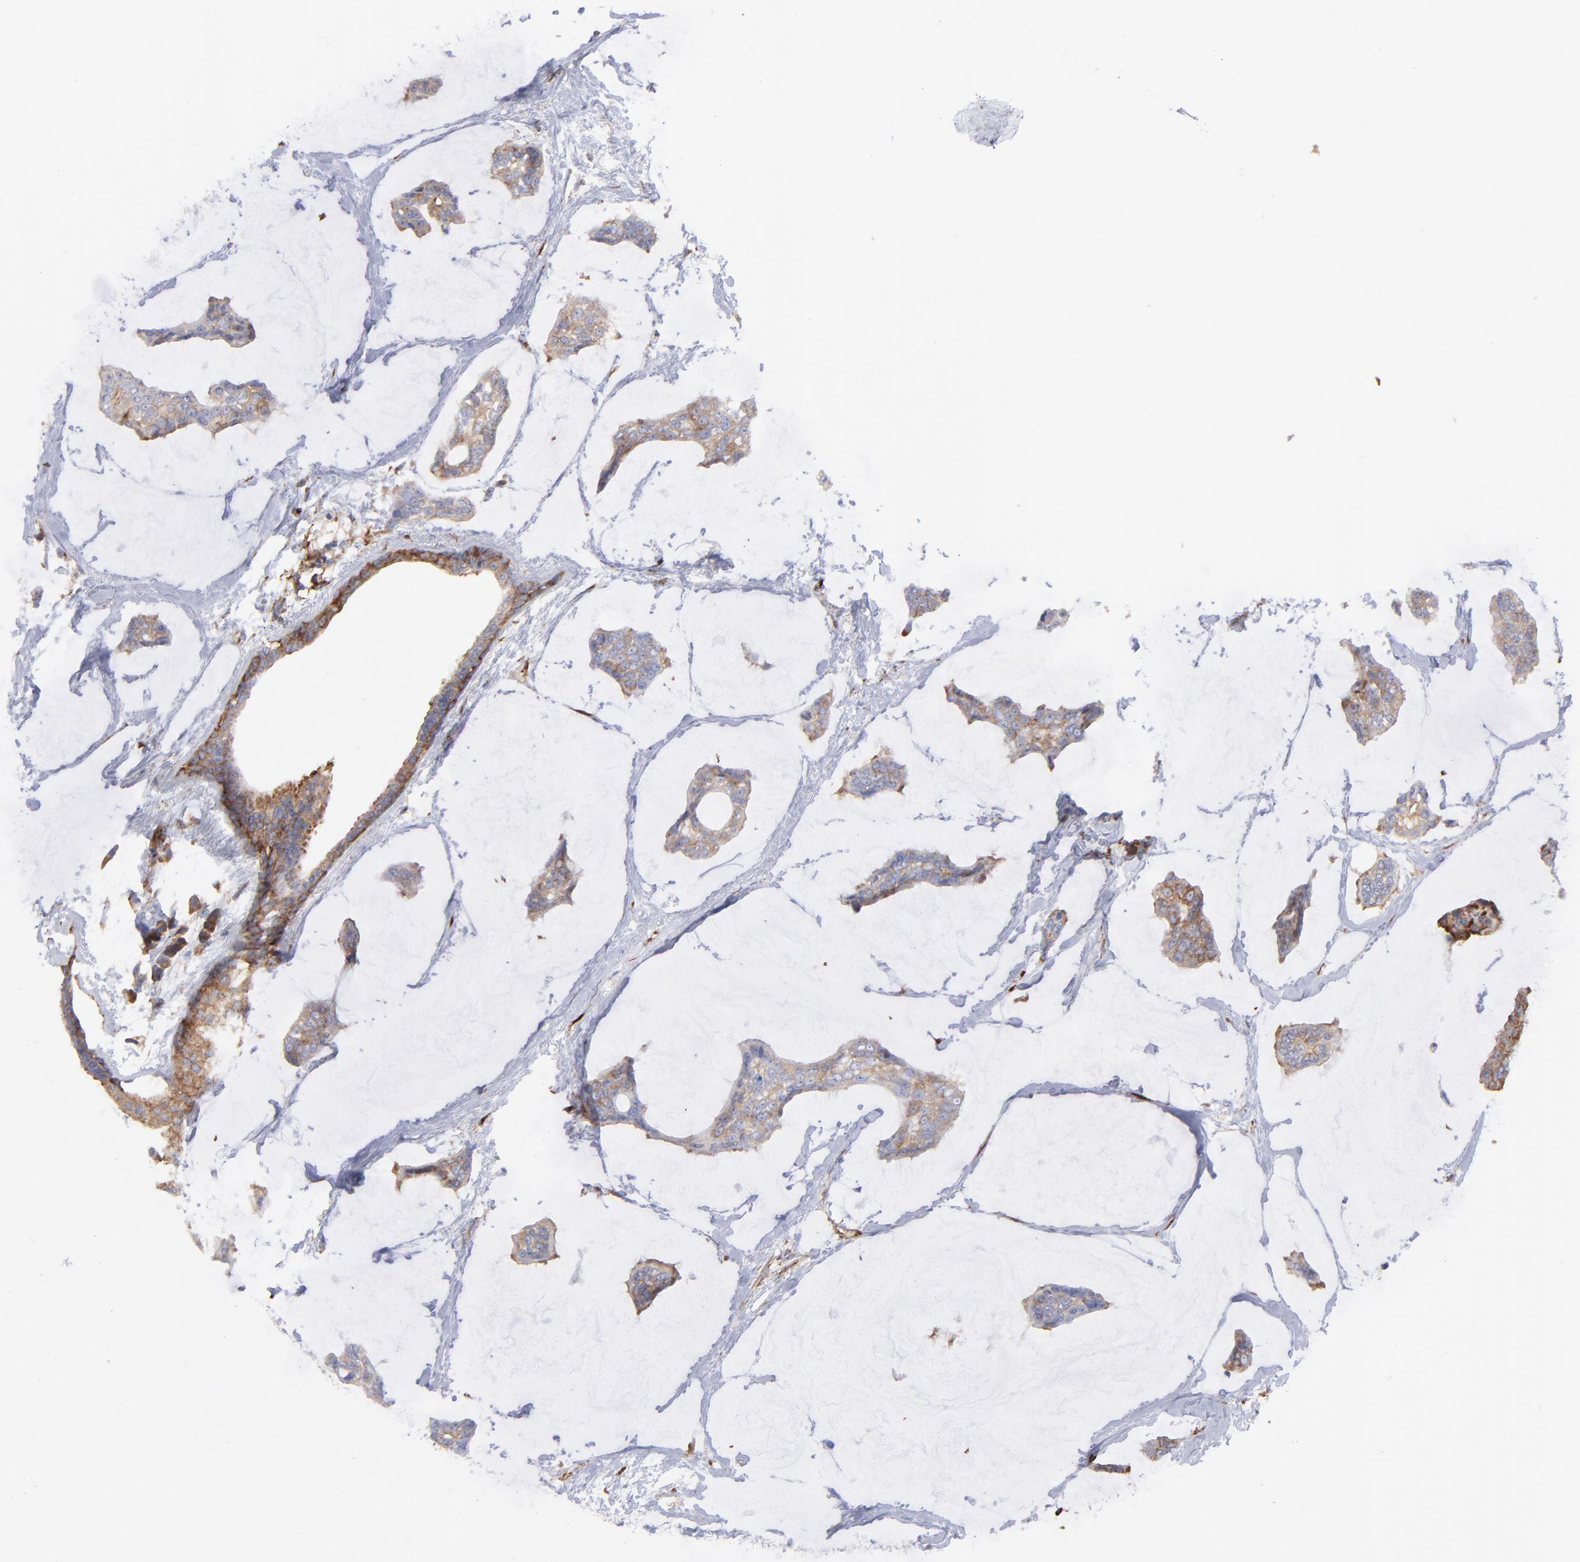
{"staining": {"intensity": "moderate", "quantity": ">75%", "location": "cytoplasmic/membranous"}, "tissue": "breast cancer", "cell_type": "Tumor cells", "image_type": "cancer", "snomed": [{"axis": "morphology", "description": "Duct carcinoma"}, {"axis": "topography", "description": "Breast"}], "caption": "Tumor cells exhibit medium levels of moderate cytoplasmic/membranous positivity in approximately >75% of cells in human breast cancer. (brown staining indicates protein expression, while blue staining denotes nuclei).", "gene": "EIF2AK2", "patient": {"sex": "female", "age": 93}}